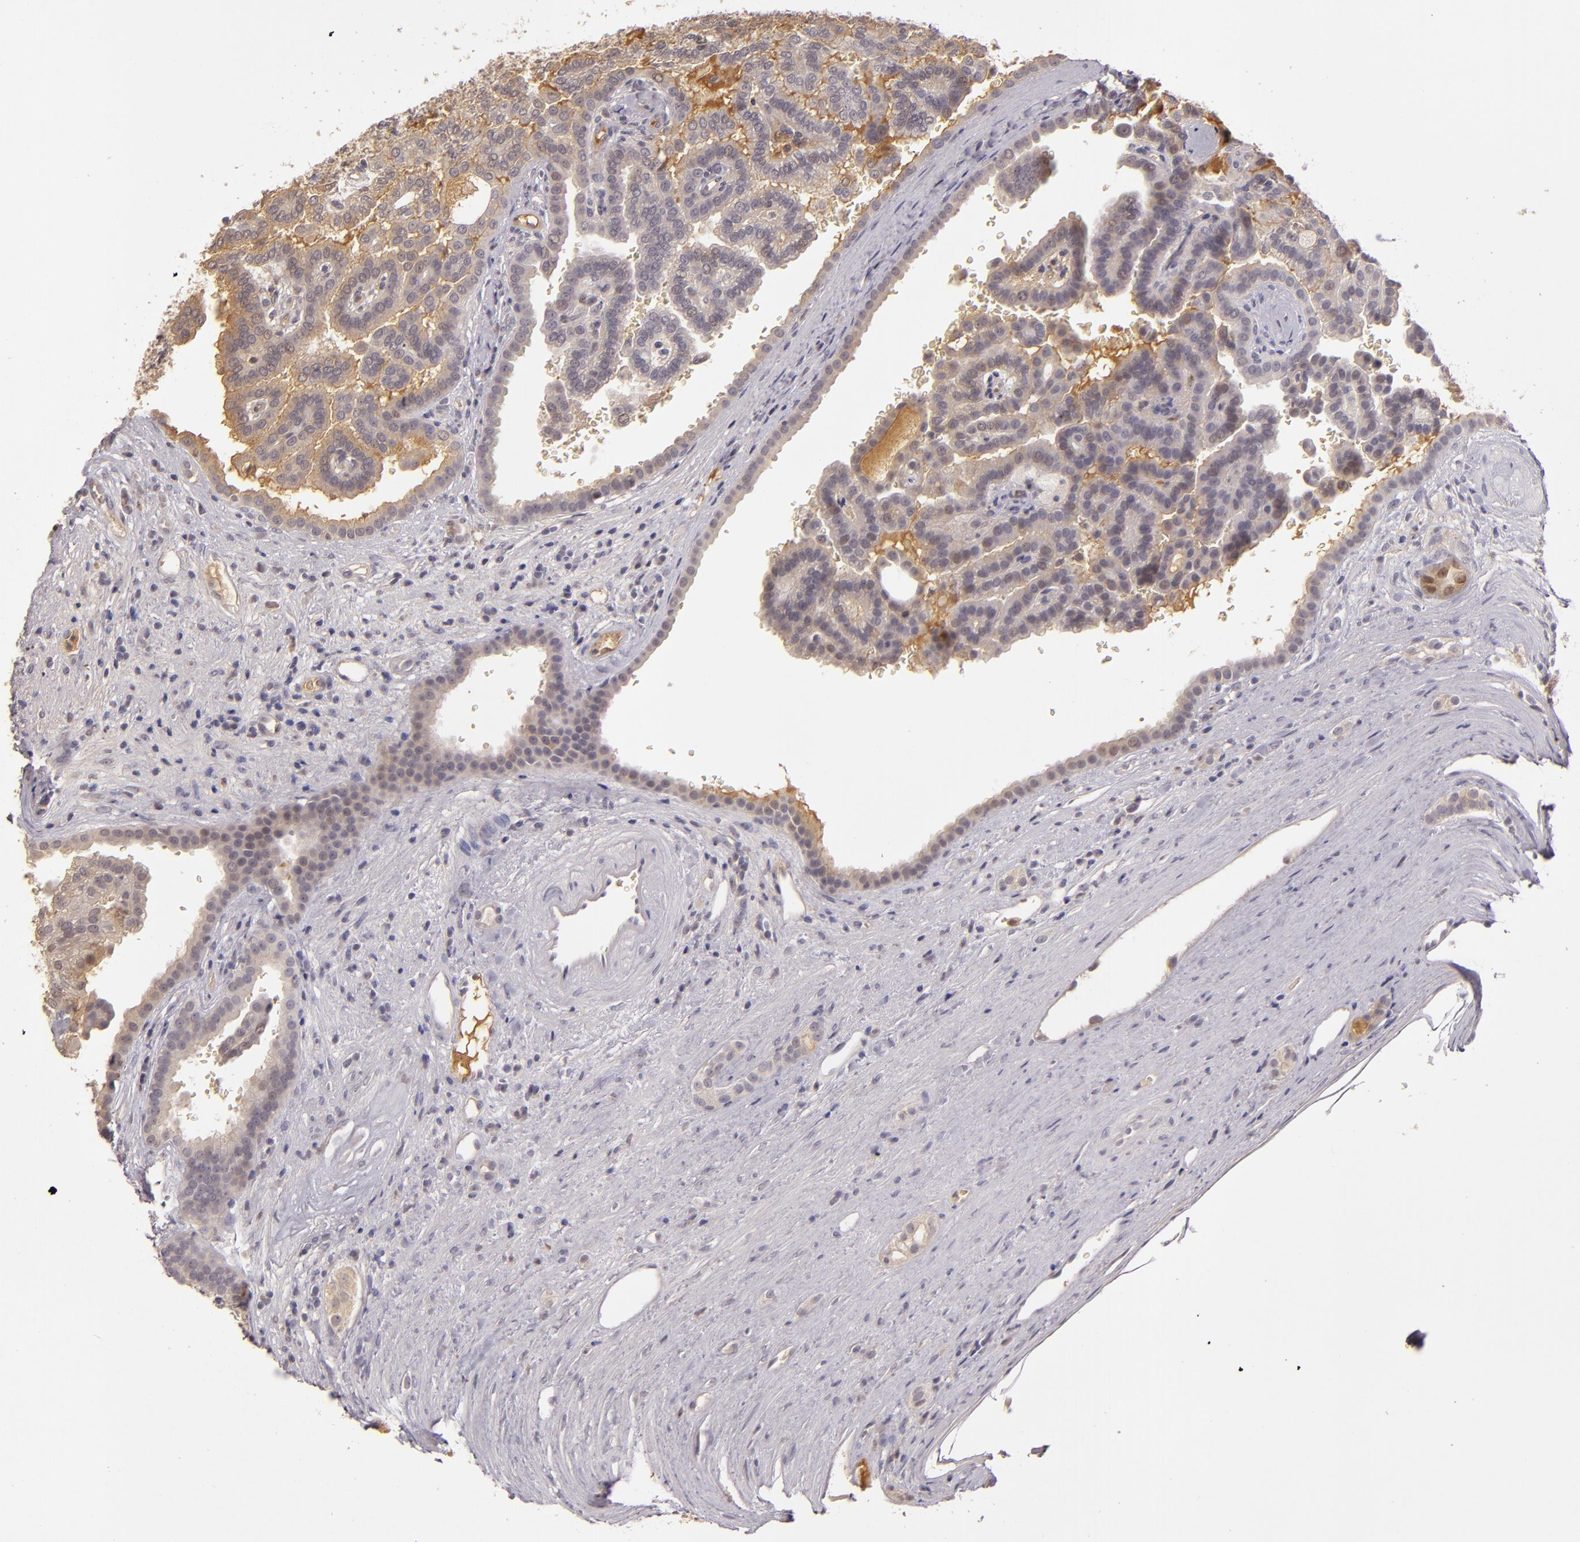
{"staining": {"intensity": "weak", "quantity": ">75%", "location": "cytoplasmic/membranous"}, "tissue": "renal cancer", "cell_type": "Tumor cells", "image_type": "cancer", "snomed": [{"axis": "morphology", "description": "Adenocarcinoma, NOS"}, {"axis": "topography", "description": "Kidney"}], "caption": "Immunohistochemistry (IHC) image of renal adenocarcinoma stained for a protein (brown), which reveals low levels of weak cytoplasmic/membranous expression in approximately >75% of tumor cells.", "gene": "LRG1", "patient": {"sex": "male", "age": 61}}